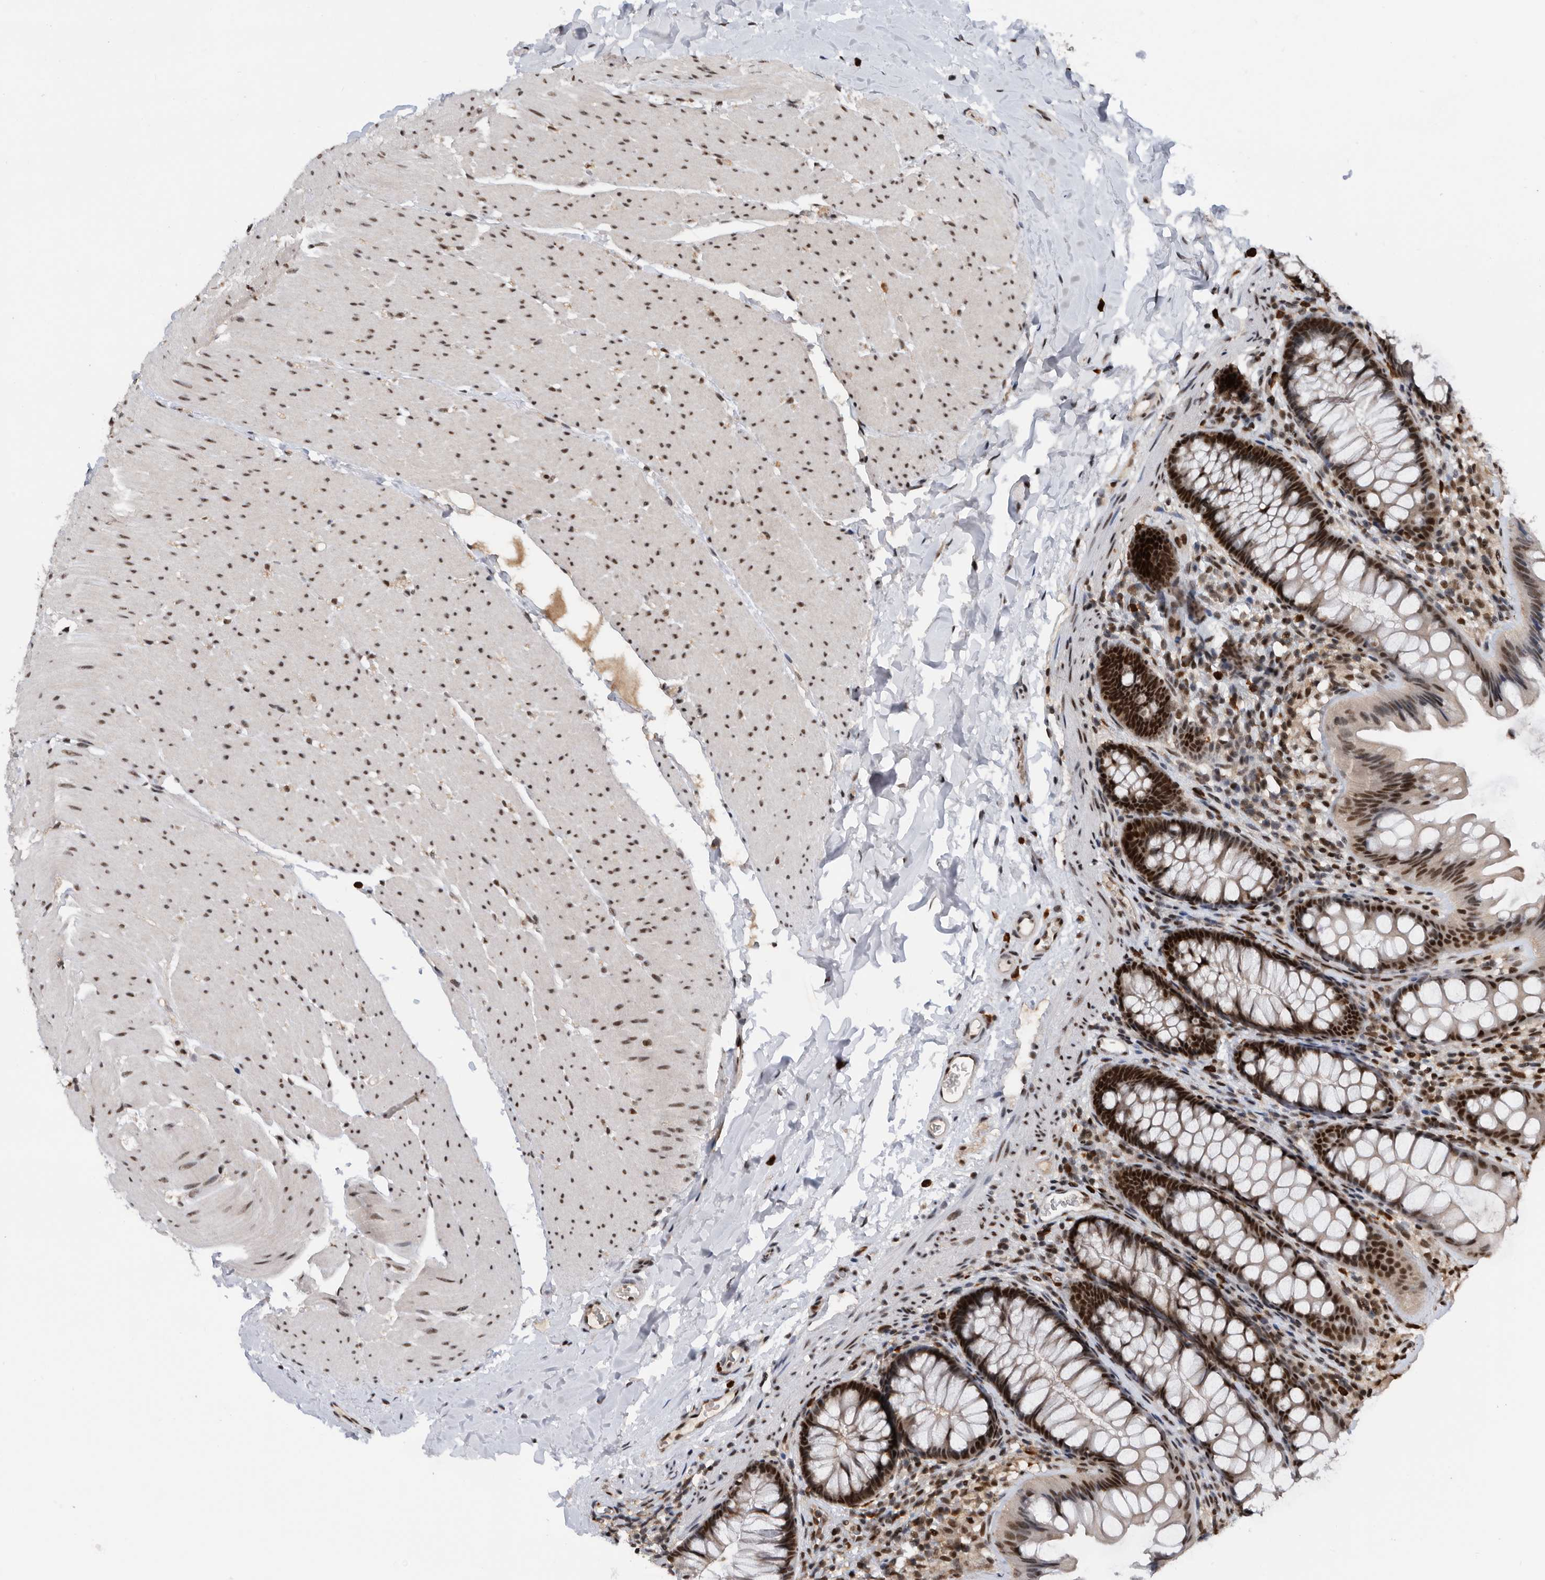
{"staining": {"intensity": "strong", "quantity": ">75%", "location": "nuclear"}, "tissue": "colon", "cell_type": "Endothelial cells", "image_type": "normal", "snomed": [{"axis": "morphology", "description": "Normal tissue, NOS"}, {"axis": "topography", "description": "Colon"}], "caption": "A high amount of strong nuclear staining is seen in about >75% of endothelial cells in unremarkable colon.", "gene": "ZNF260", "patient": {"sex": "female", "age": 62}}